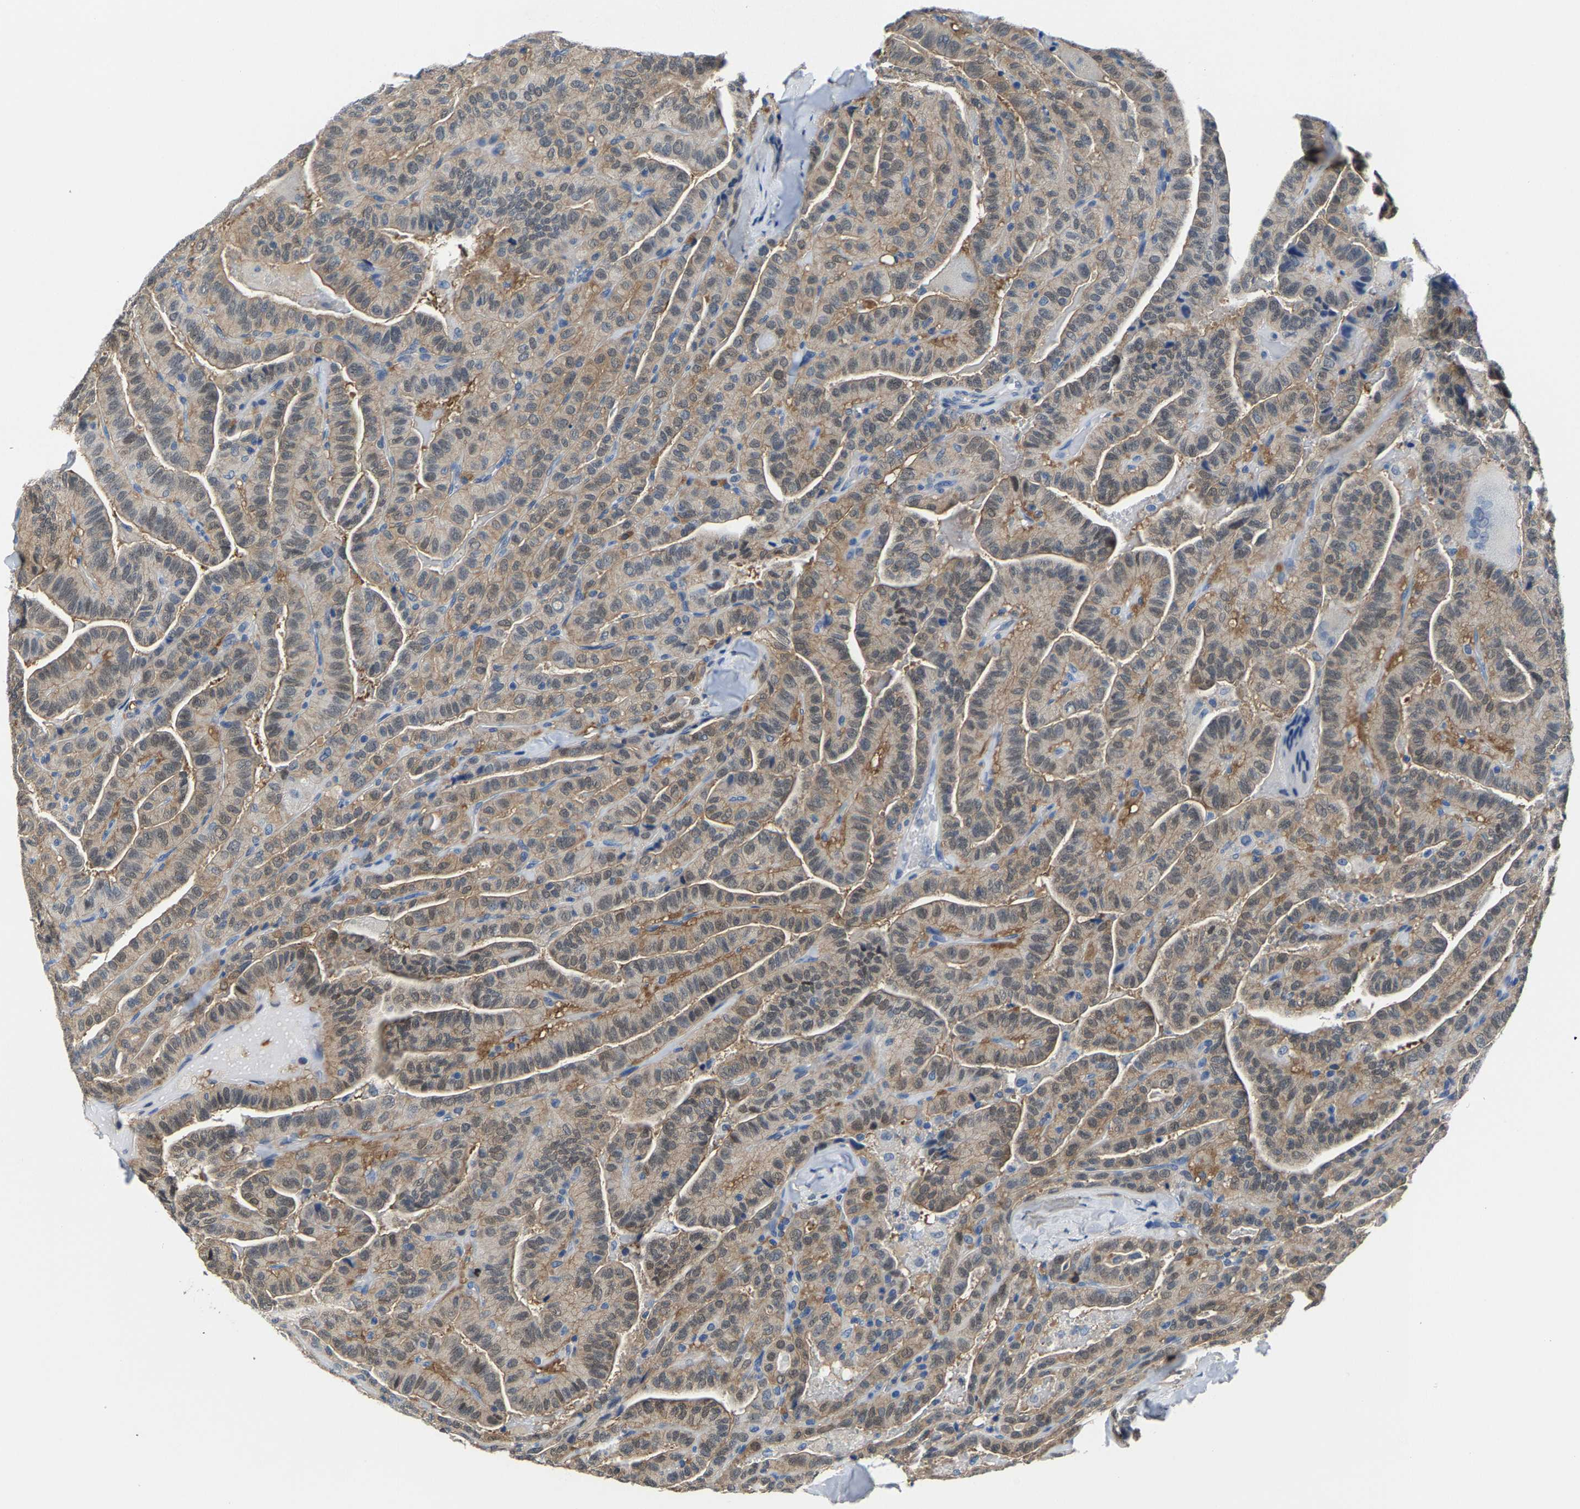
{"staining": {"intensity": "weak", "quantity": ">75%", "location": "cytoplasmic/membranous"}, "tissue": "thyroid cancer", "cell_type": "Tumor cells", "image_type": "cancer", "snomed": [{"axis": "morphology", "description": "Papillary adenocarcinoma, NOS"}, {"axis": "topography", "description": "Thyroid gland"}], "caption": "A histopathology image showing weak cytoplasmic/membranous staining in approximately >75% of tumor cells in thyroid cancer (papillary adenocarcinoma), as visualized by brown immunohistochemical staining.", "gene": "SSH3", "patient": {"sex": "male", "age": 77}}